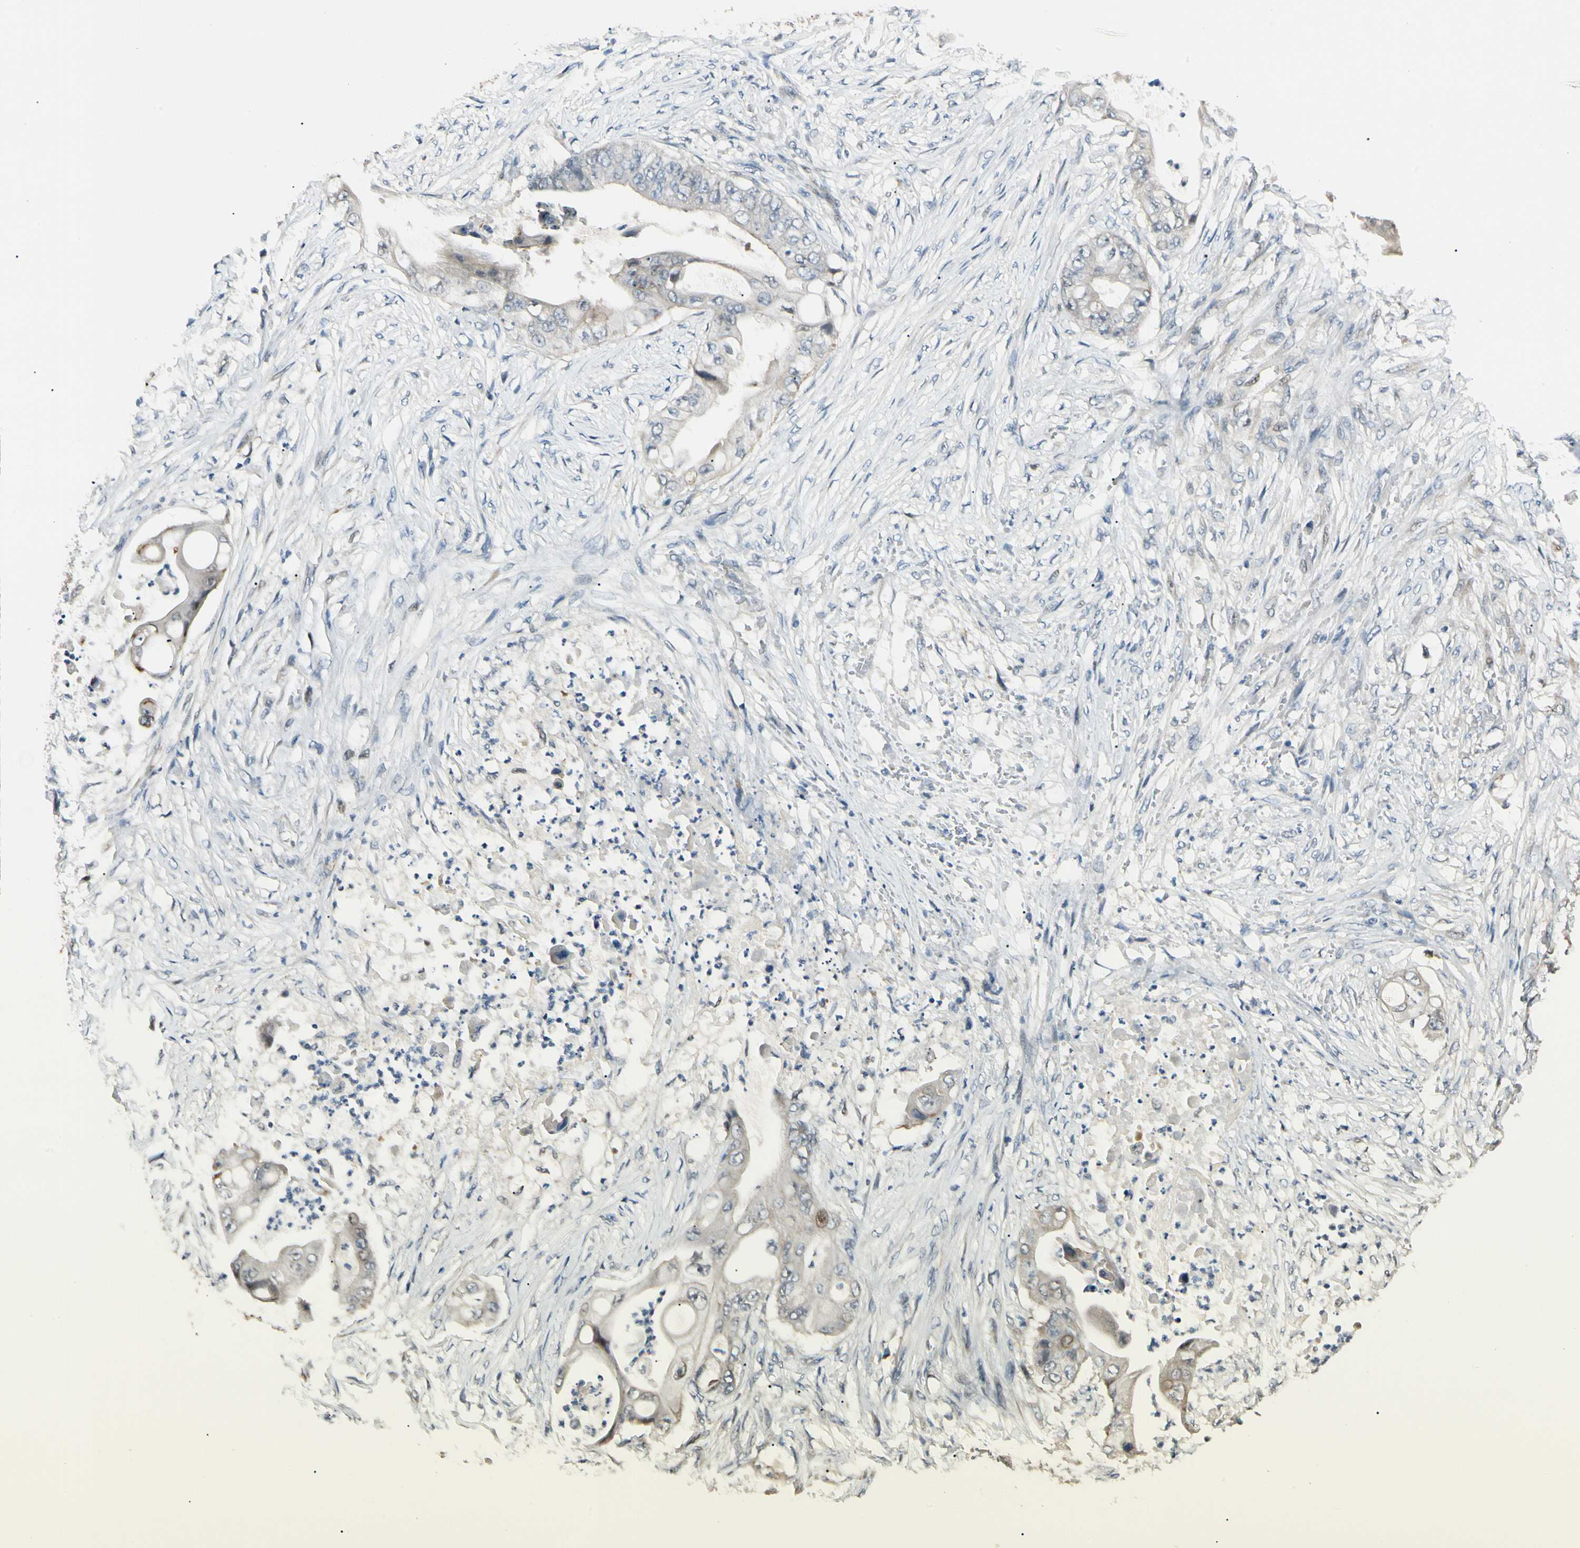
{"staining": {"intensity": "weak", "quantity": "<25%", "location": "cytoplasmic/membranous"}, "tissue": "stomach cancer", "cell_type": "Tumor cells", "image_type": "cancer", "snomed": [{"axis": "morphology", "description": "Adenocarcinoma, NOS"}, {"axis": "topography", "description": "Stomach"}], "caption": "Stomach cancer stained for a protein using immunohistochemistry (IHC) reveals no staining tumor cells.", "gene": "P3H2", "patient": {"sex": "female", "age": 73}}